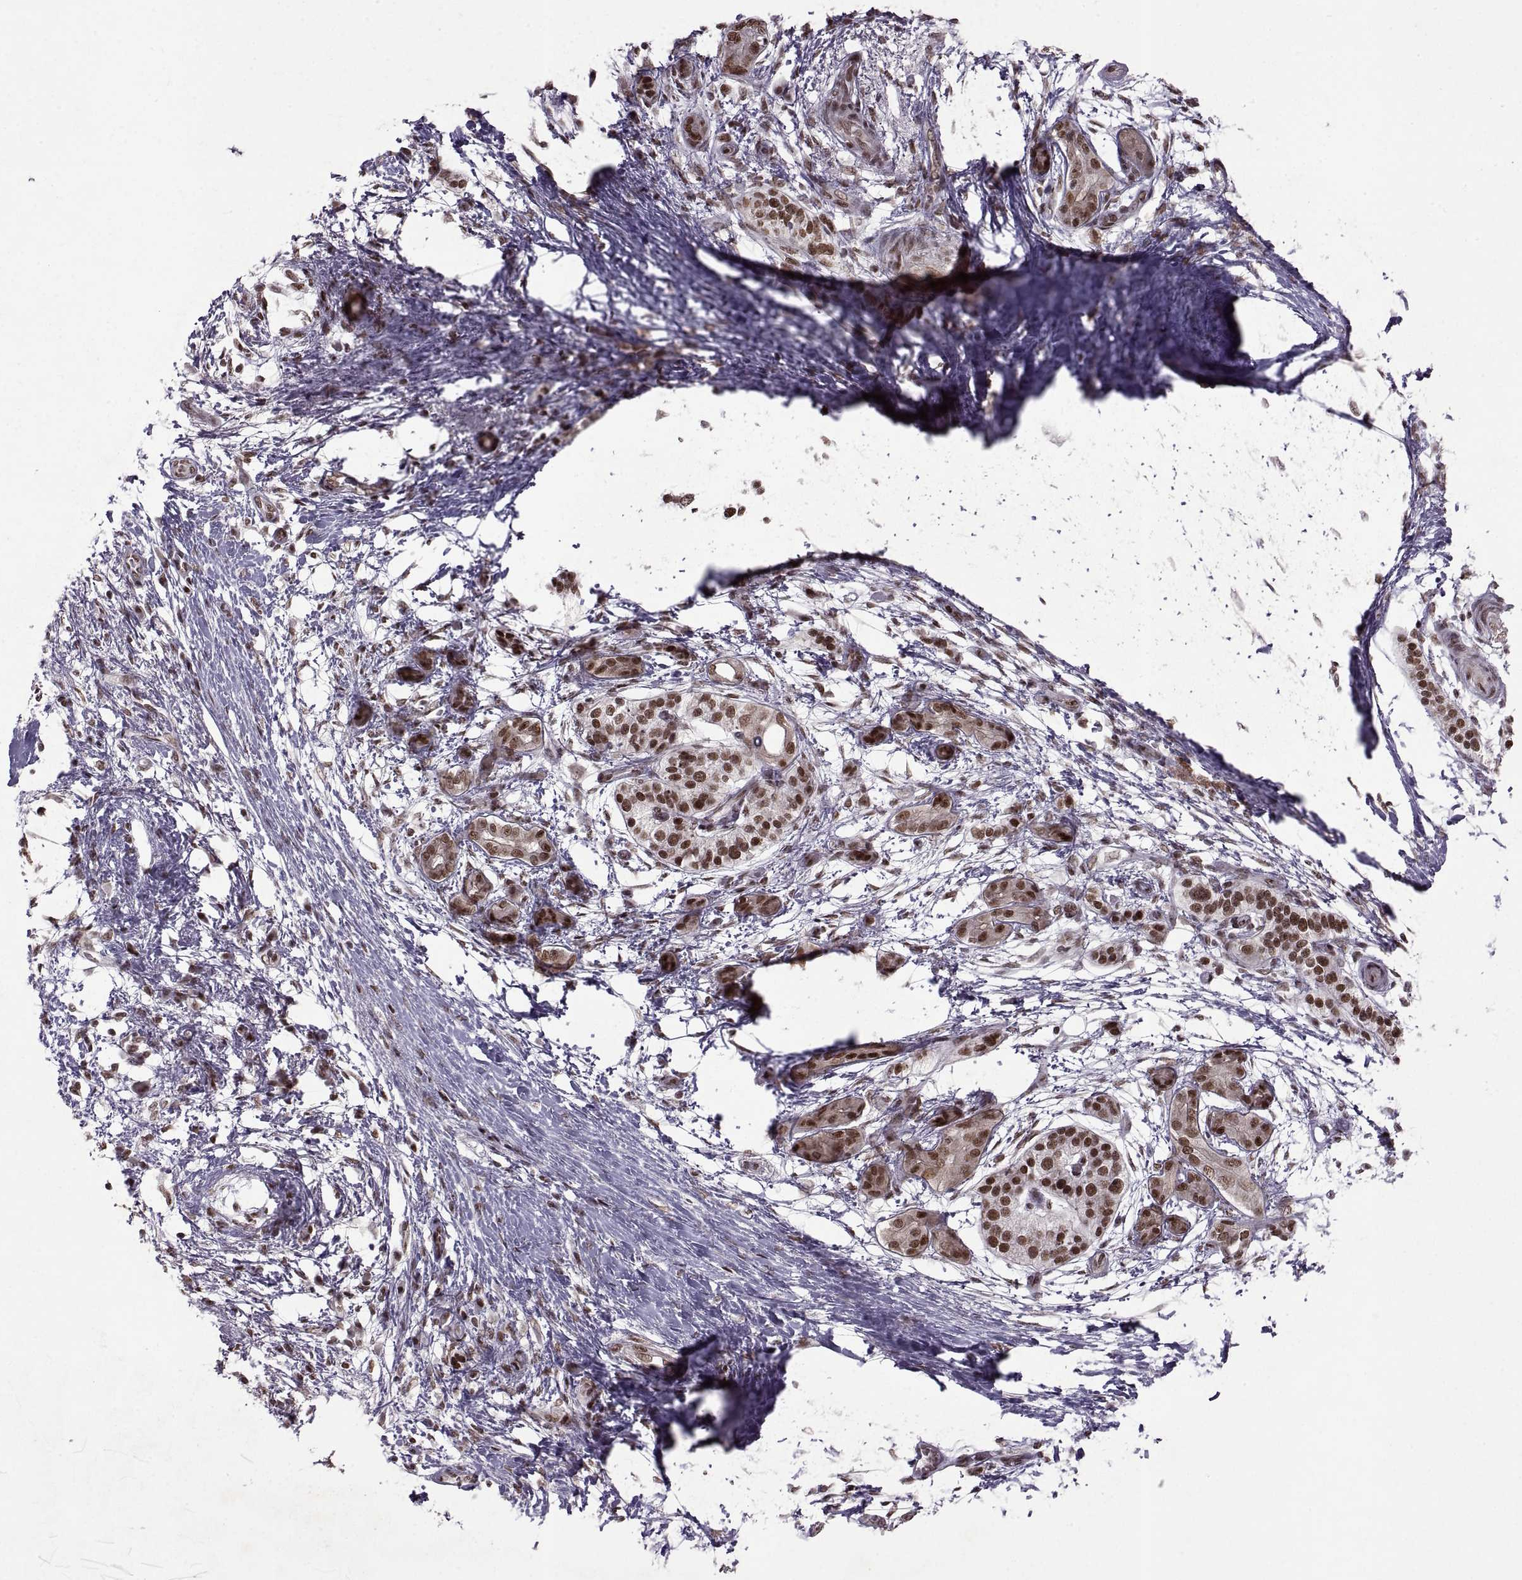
{"staining": {"intensity": "moderate", "quantity": ">75%", "location": "nuclear"}, "tissue": "pancreatic cancer", "cell_type": "Tumor cells", "image_type": "cancer", "snomed": [{"axis": "morphology", "description": "Adenocarcinoma, NOS"}, {"axis": "topography", "description": "Pancreas"}], "caption": "Immunohistochemical staining of pancreatic adenocarcinoma displays medium levels of moderate nuclear protein staining in approximately >75% of tumor cells.", "gene": "MT1E", "patient": {"sex": "female", "age": 72}}